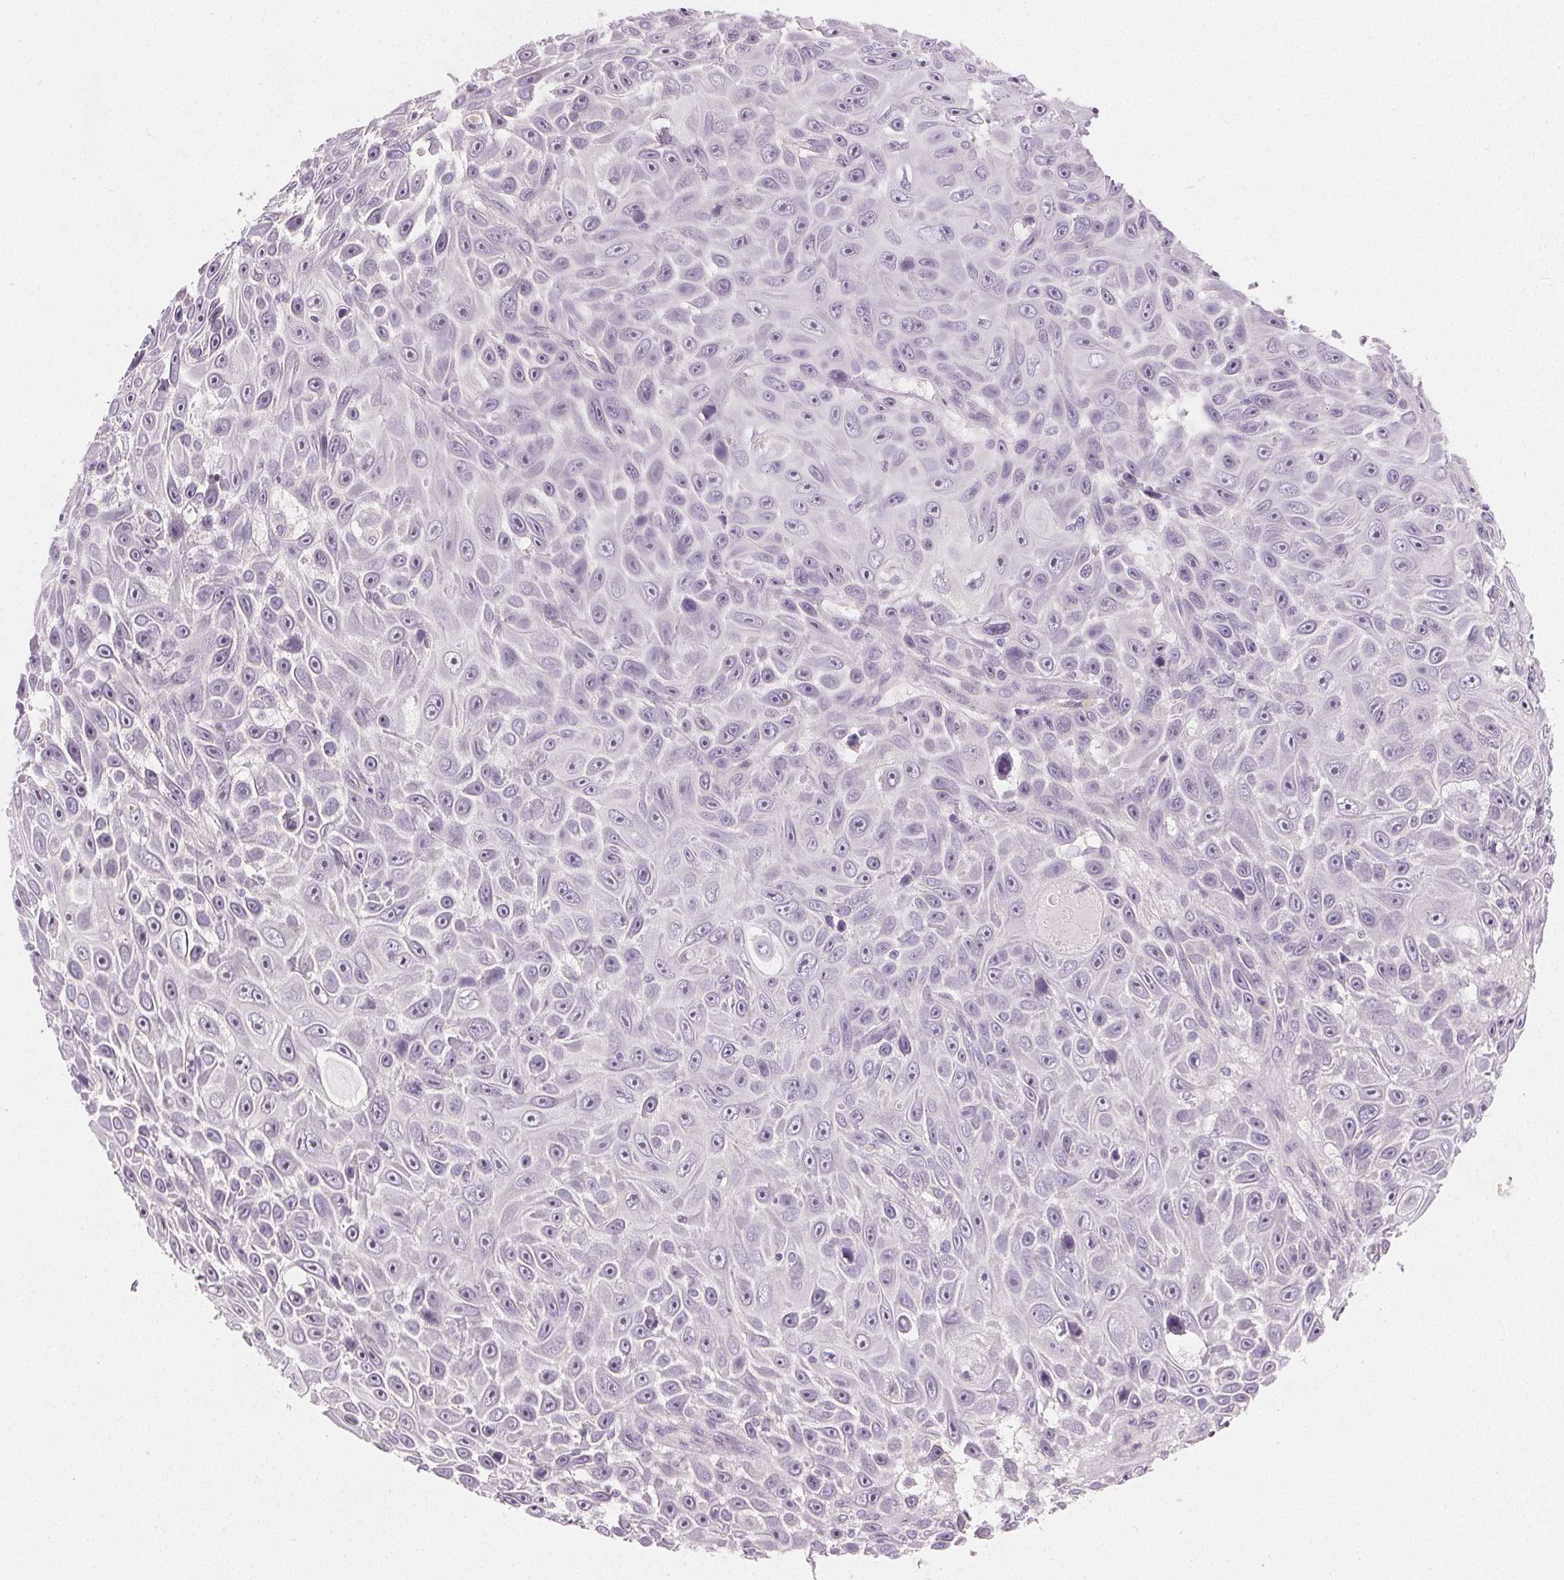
{"staining": {"intensity": "negative", "quantity": "none", "location": "none"}, "tissue": "skin cancer", "cell_type": "Tumor cells", "image_type": "cancer", "snomed": [{"axis": "morphology", "description": "Squamous cell carcinoma, NOS"}, {"axis": "topography", "description": "Skin"}], "caption": "Image shows no significant protein expression in tumor cells of skin squamous cell carcinoma.", "gene": "MYBL1", "patient": {"sex": "male", "age": 82}}